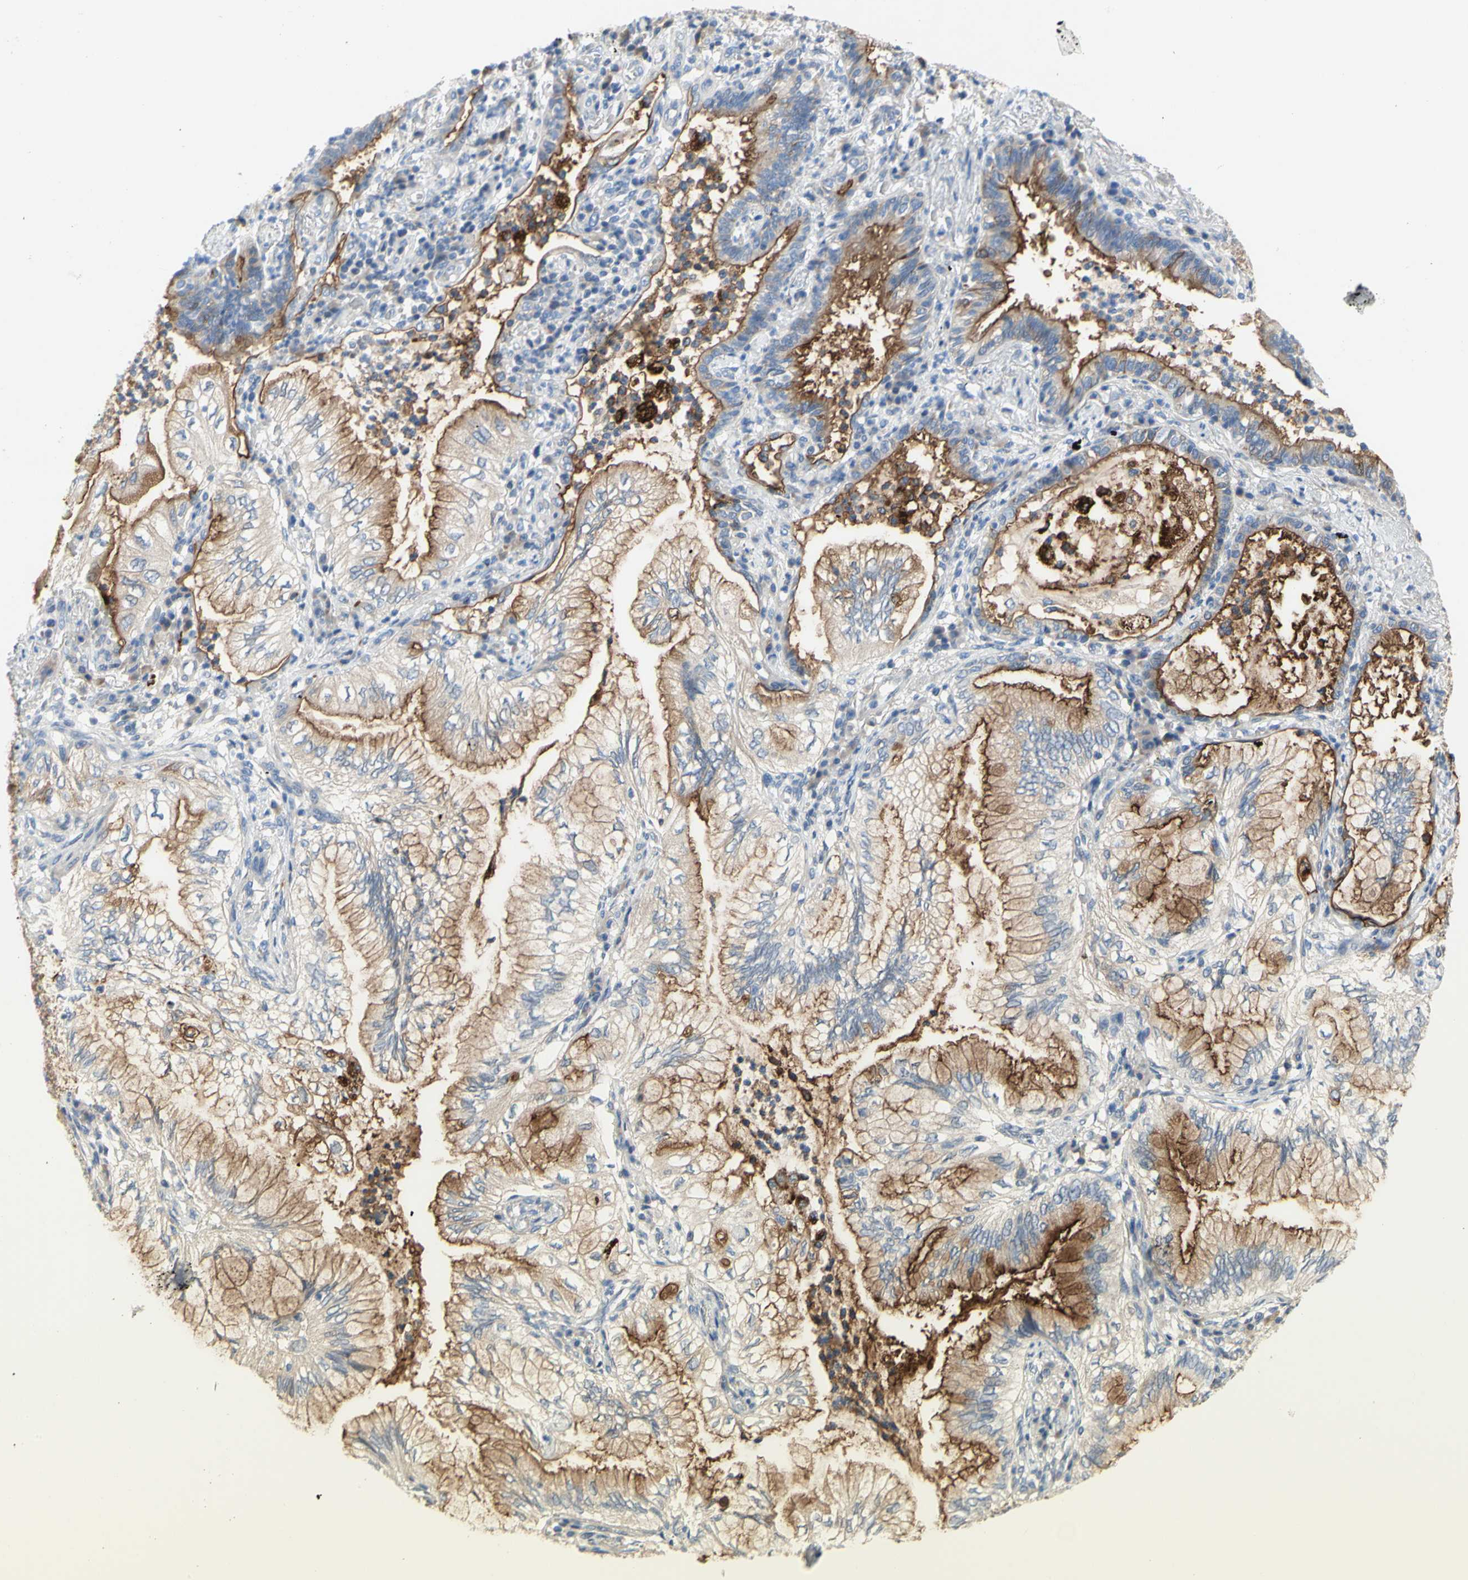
{"staining": {"intensity": "moderate", "quantity": ">75%", "location": "cytoplasmic/membranous"}, "tissue": "lung cancer", "cell_type": "Tumor cells", "image_type": "cancer", "snomed": [{"axis": "morphology", "description": "Normal tissue, NOS"}, {"axis": "morphology", "description": "Adenocarcinoma, NOS"}, {"axis": "topography", "description": "Bronchus"}, {"axis": "topography", "description": "Lung"}], "caption": "Approximately >75% of tumor cells in human lung cancer reveal moderate cytoplasmic/membranous protein staining as visualized by brown immunohistochemical staining.", "gene": "MUC1", "patient": {"sex": "female", "age": 70}}